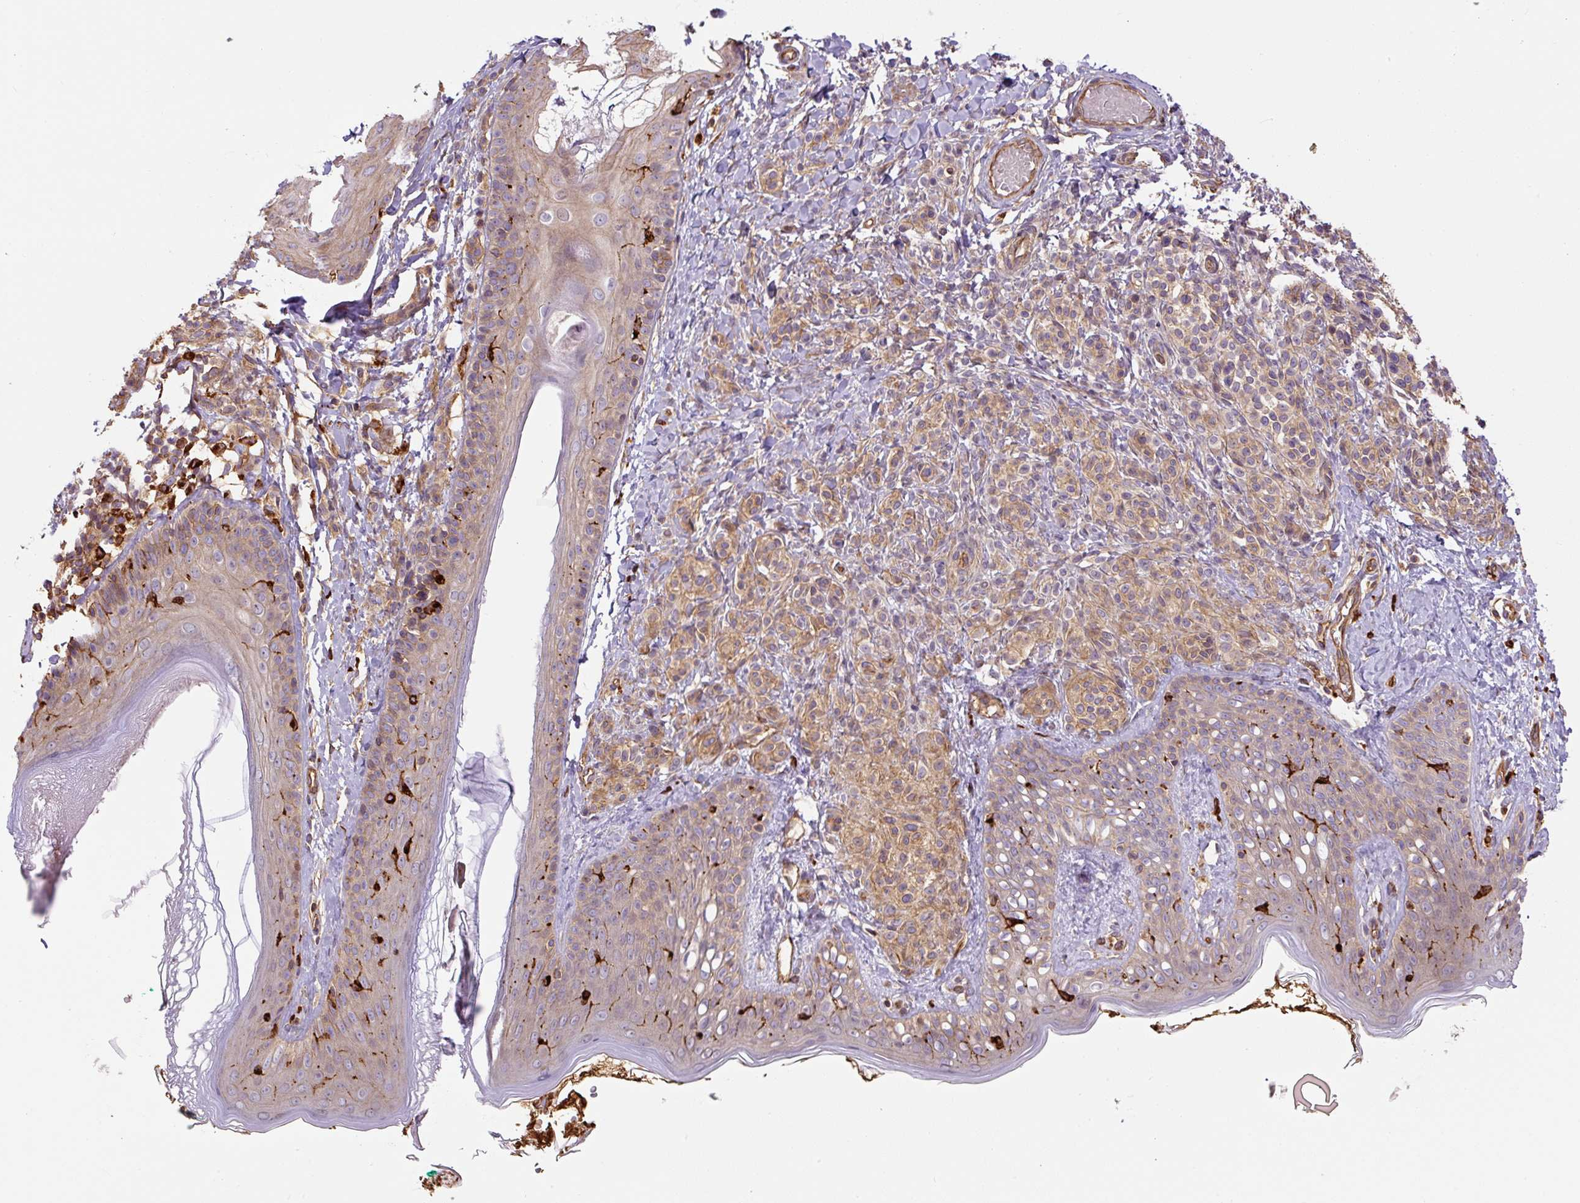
{"staining": {"intensity": "strong", "quantity": "25%-75%", "location": "cytoplasmic/membranous,nuclear"}, "tissue": "skin", "cell_type": "Fibroblasts", "image_type": "normal", "snomed": [{"axis": "morphology", "description": "Normal tissue, NOS"}, {"axis": "topography", "description": "Skin"}], "caption": "A high amount of strong cytoplasmic/membranous,nuclear positivity is identified in approximately 25%-75% of fibroblasts in unremarkable skin. (DAB IHC, brown staining for protein, blue staining for nuclei).", "gene": "B3GALT5", "patient": {"sex": "male", "age": 16}}